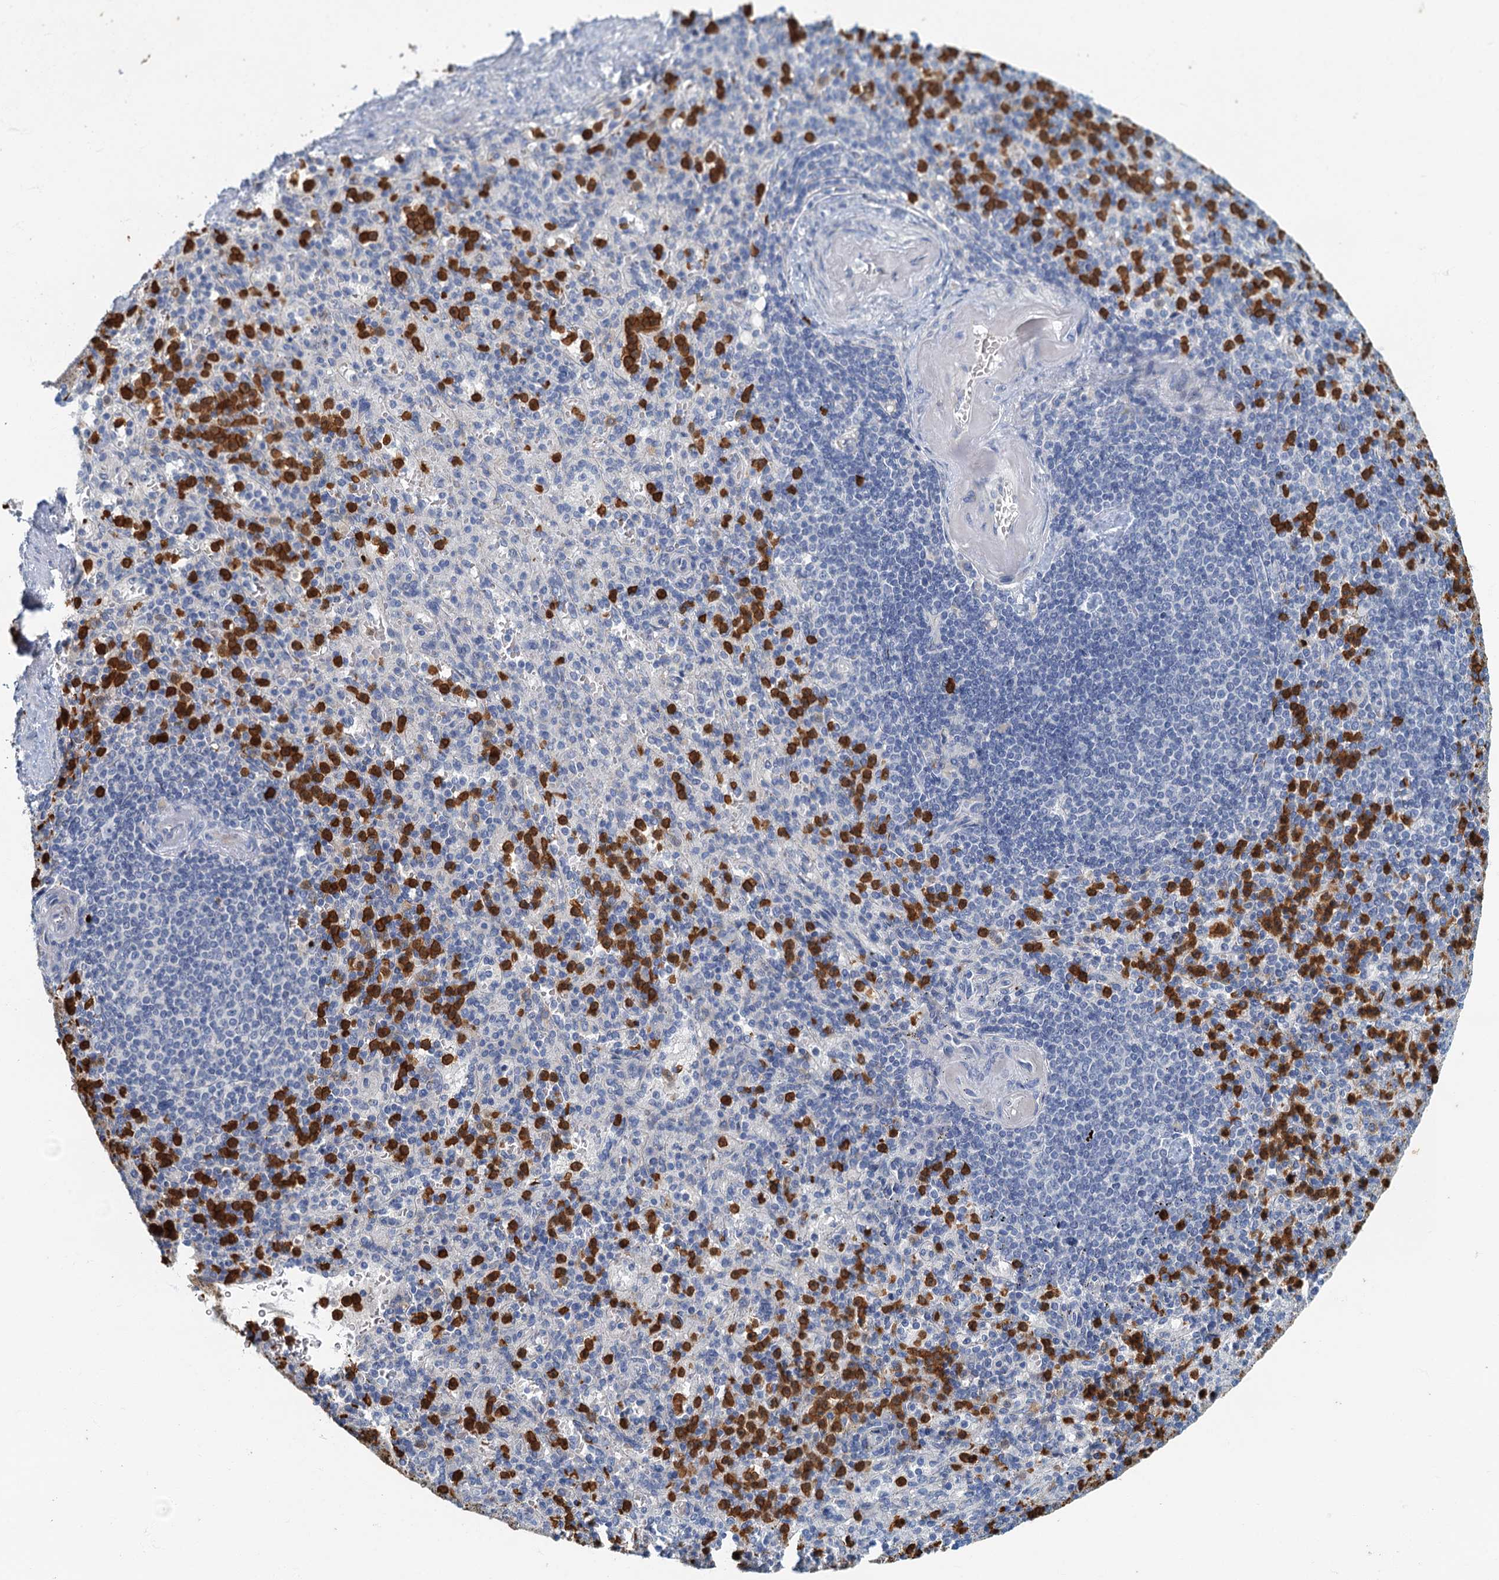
{"staining": {"intensity": "strong", "quantity": "25%-75%", "location": "cytoplasmic/membranous"}, "tissue": "spleen", "cell_type": "Cells in red pulp", "image_type": "normal", "snomed": [{"axis": "morphology", "description": "Normal tissue, NOS"}, {"axis": "topography", "description": "Spleen"}], "caption": "Immunohistochemistry (IHC) of benign human spleen displays high levels of strong cytoplasmic/membranous expression in about 25%-75% of cells in red pulp.", "gene": "ANKDD1A", "patient": {"sex": "female", "age": 74}}